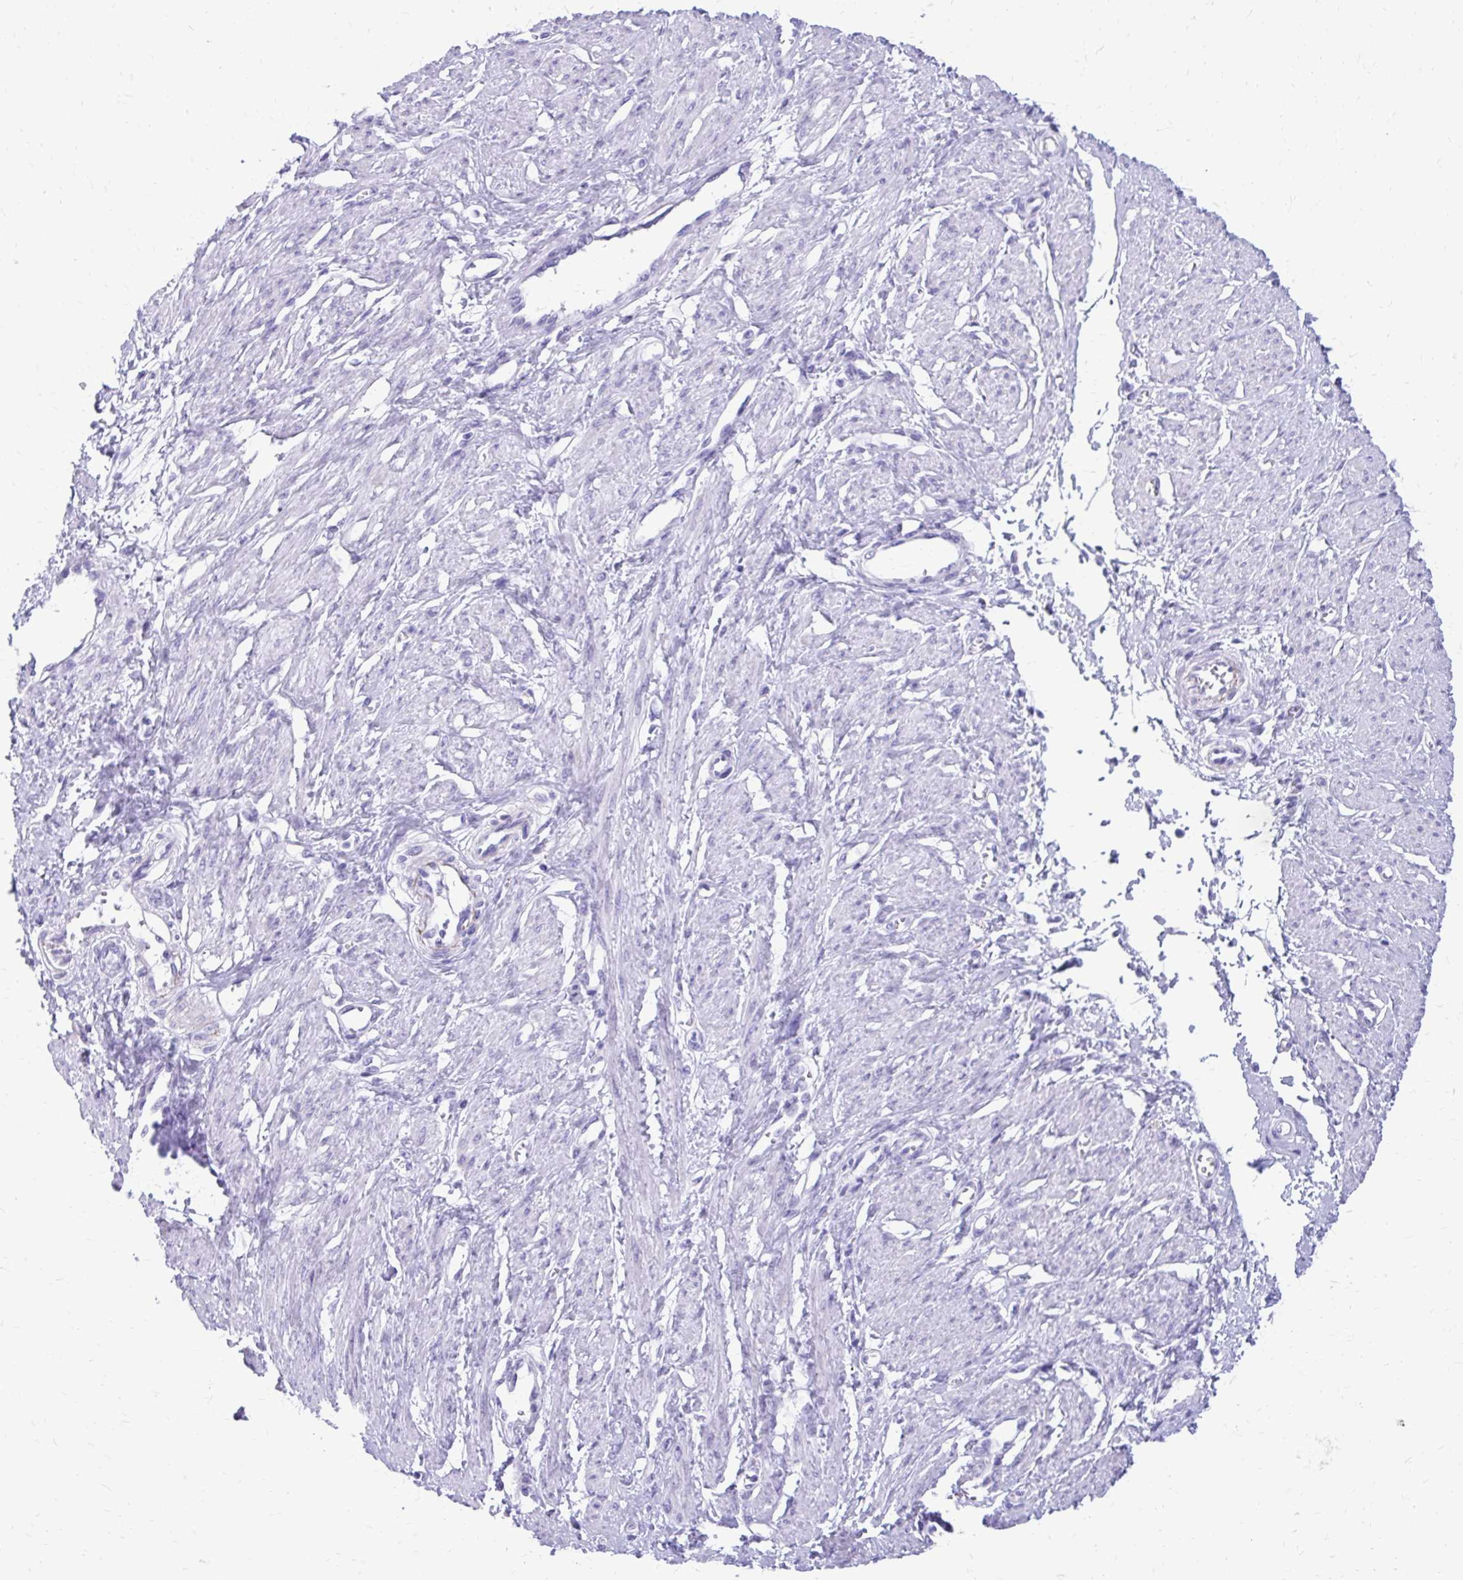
{"staining": {"intensity": "negative", "quantity": "none", "location": "none"}, "tissue": "smooth muscle", "cell_type": "Smooth muscle cells", "image_type": "normal", "snomed": [{"axis": "morphology", "description": "Normal tissue, NOS"}, {"axis": "topography", "description": "Smooth muscle"}, {"axis": "topography", "description": "Uterus"}], "caption": "This micrograph is of benign smooth muscle stained with IHC to label a protein in brown with the nuclei are counter-stained blue. There is no expression in smooth muscle cells.", "gene": "SATL1", "patient": {"sex": "female", "age": 39}}